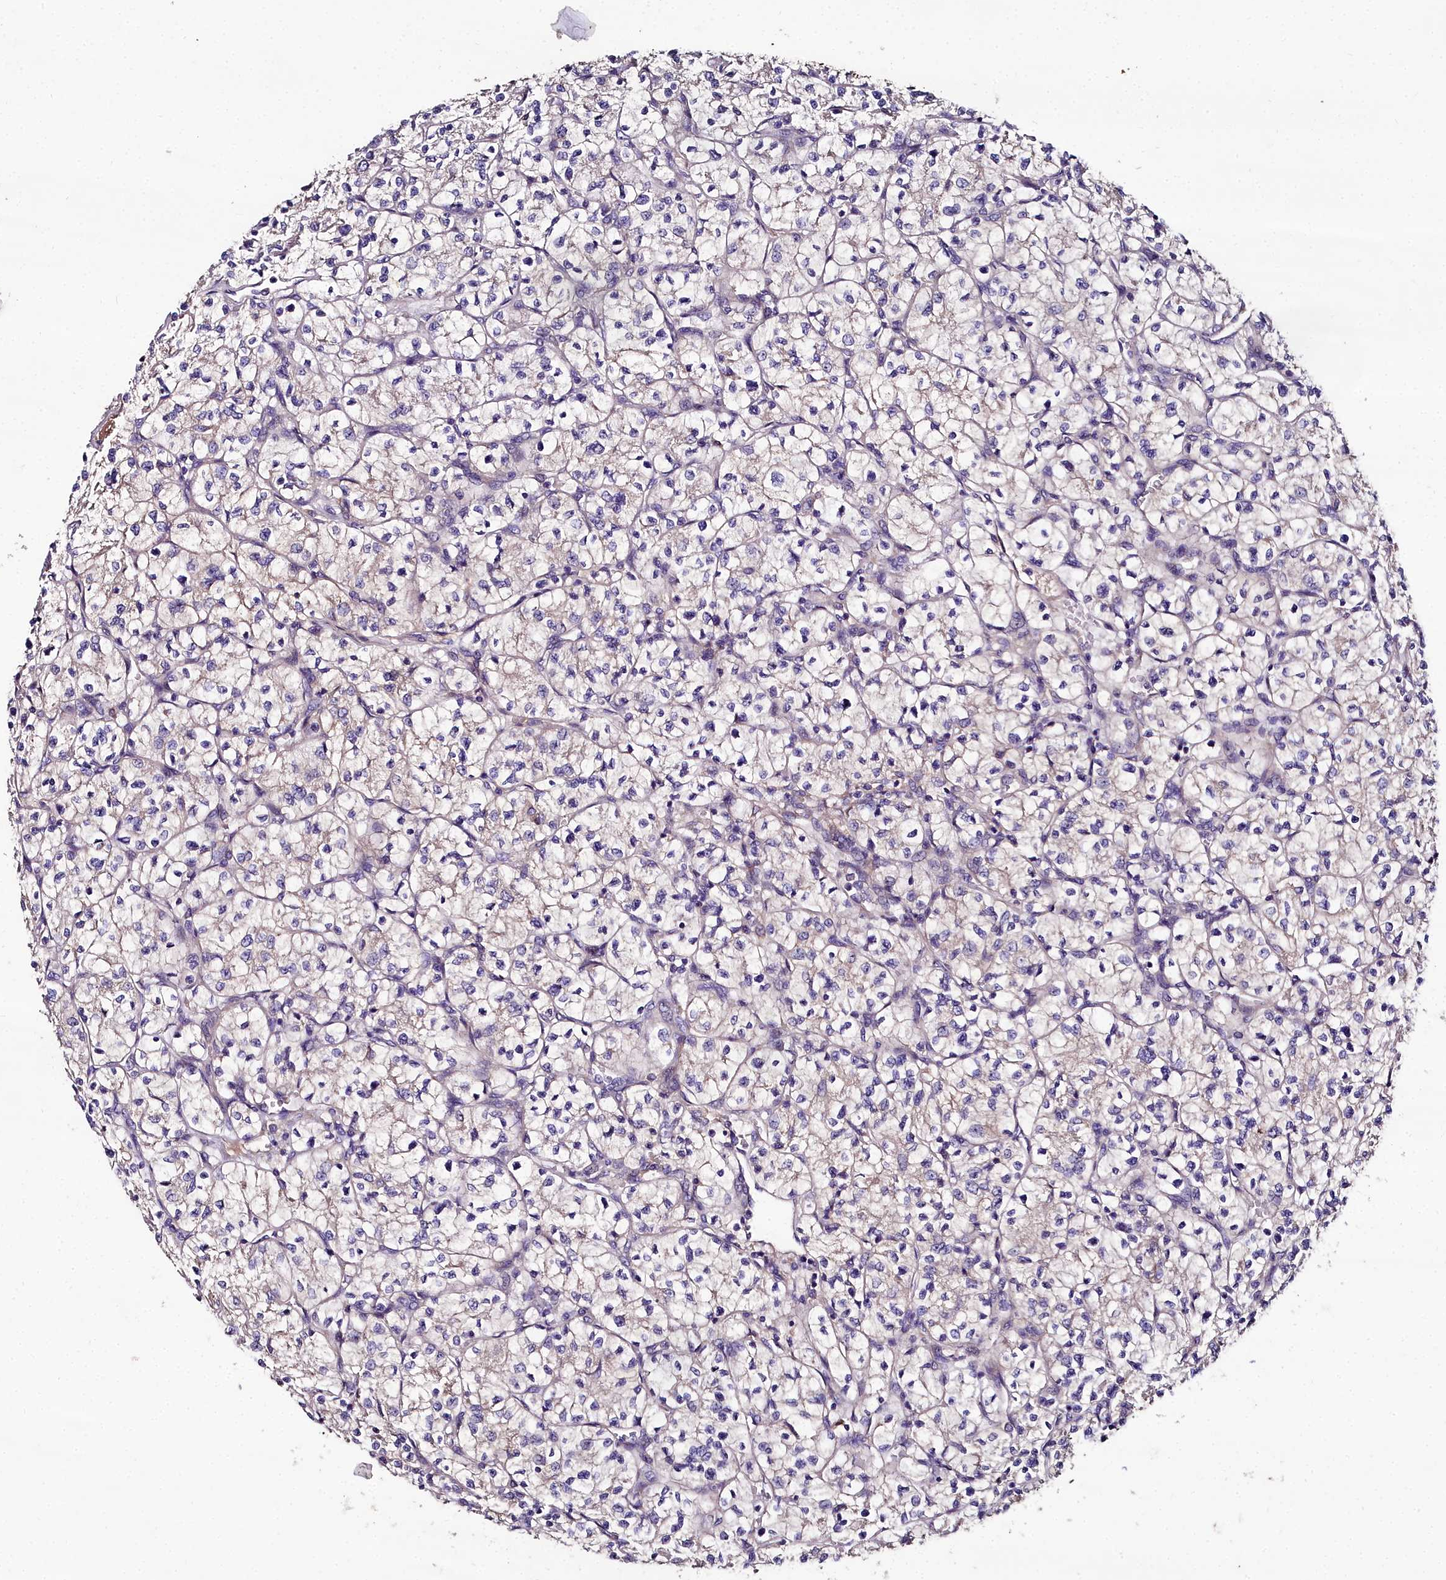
{"staining": {"intensity": "negative", "quantity": "none", "location": "none"}, "tissue": "renal cancer", "cell_type": "Tumor cells", "image_type": "cancer", "snomed": [{"axis": "morphology", "description": "Adenocarcinoma, NOS"}, {"axis": "topography", "description": "Kidney"}], "caption": "This is an immunohistochemistry (IHC) photomicrograph of human renal cancer. There is no expression in tumor cells.", "gene": "NT5M", "patient": {"sex": "female", "age": 64}}